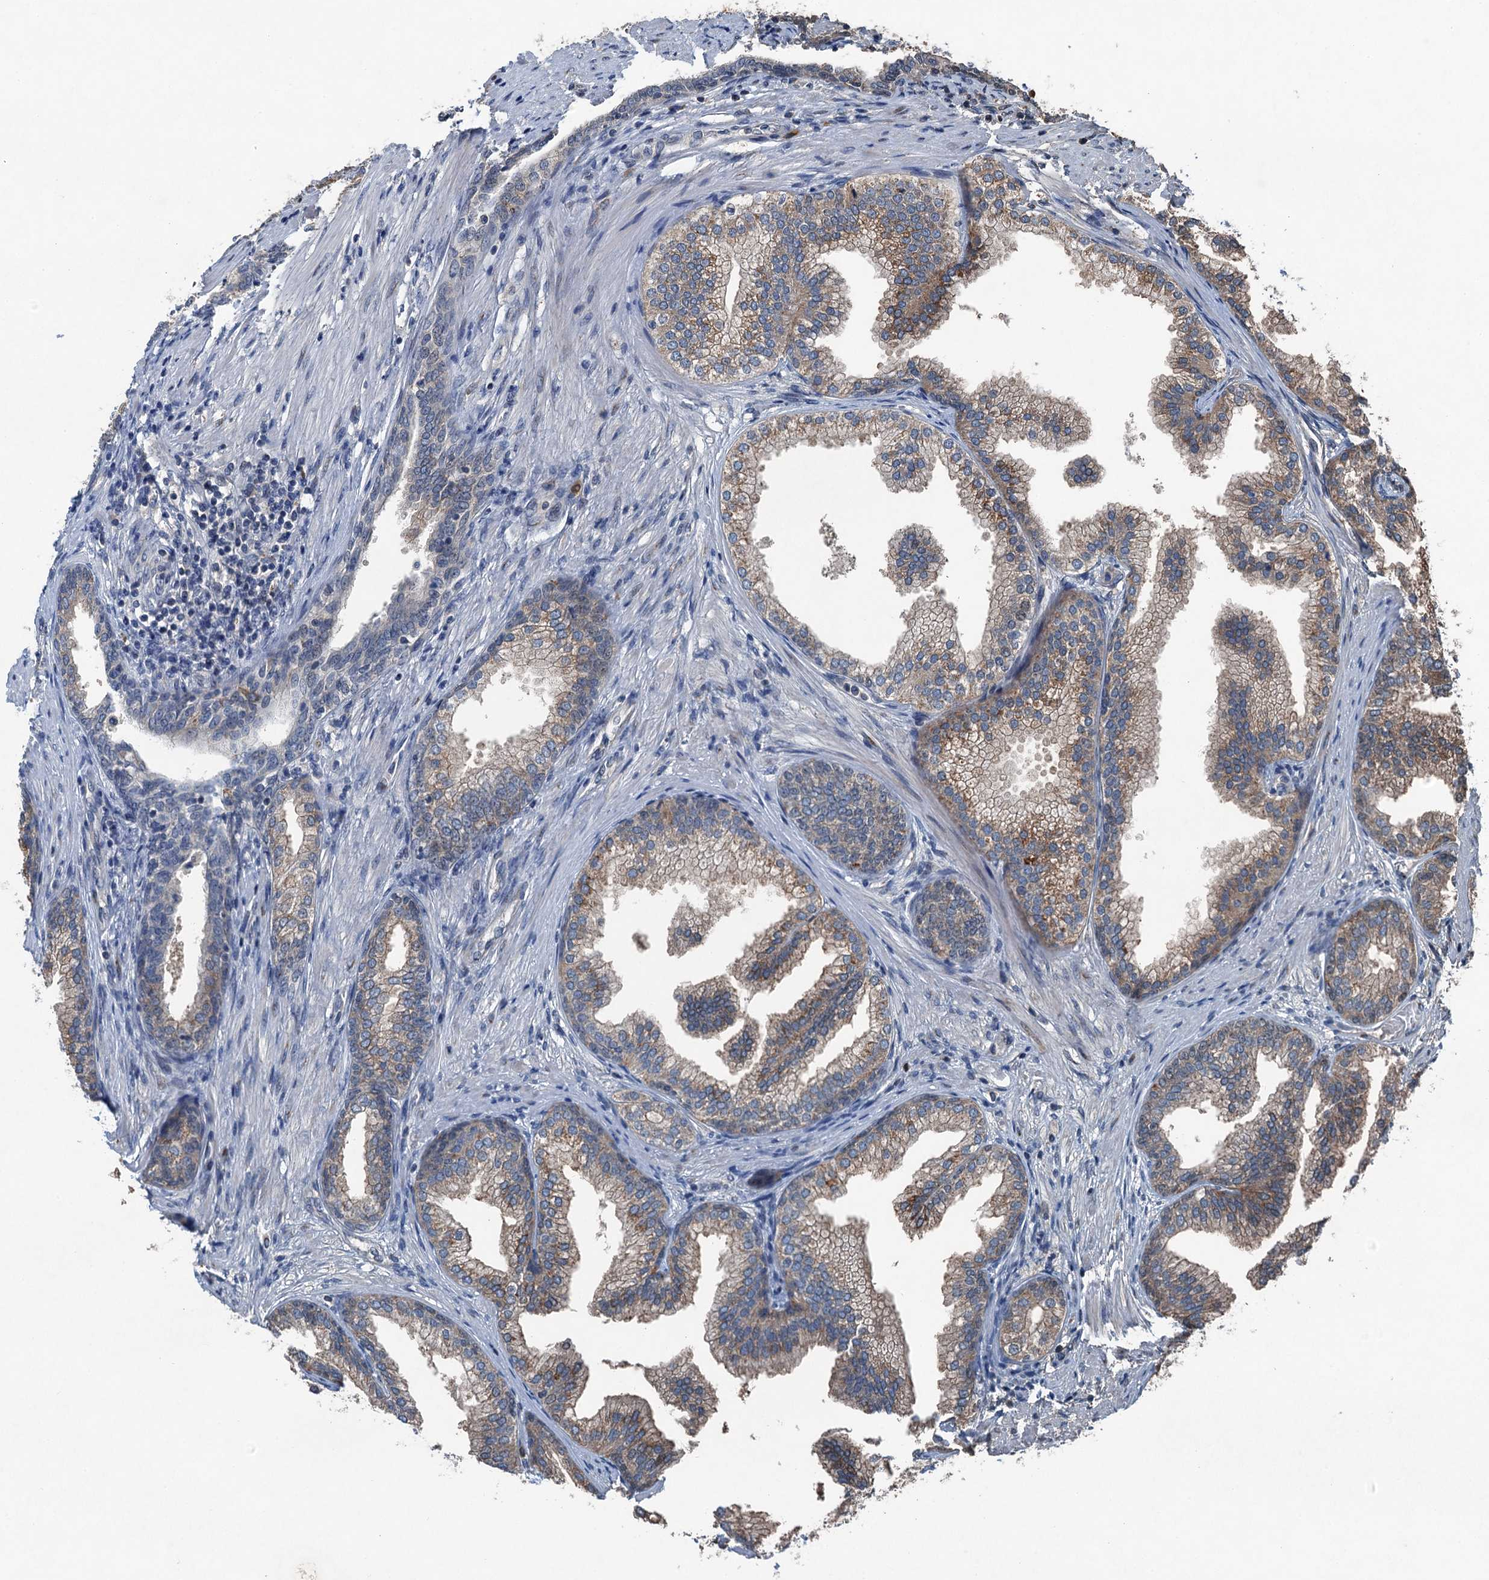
{"staining": {"intensity": "weak", "quantity": ">75%", "location": "cytoplasmic/membranous"}, "tissue": "prostate", "cell_type": "Glandular cells", "image_type": "normal", "snomed": [{"axis": "morphology", "description": "Normal tissue, NOS"}, {"axis": "topography", "description": "Prostate"}], "caption": "IHC image of benign prostate: human prostate stained using immunohistochemistry (IHC) shows low levels of weak protein expression localized specifically in the cytoplasmic/membranous of glandular cells, appearing as a cytoplasmic/membranous brown color.", "gene": "NAA60", "patient": {"sex": "male", "age": 76}}